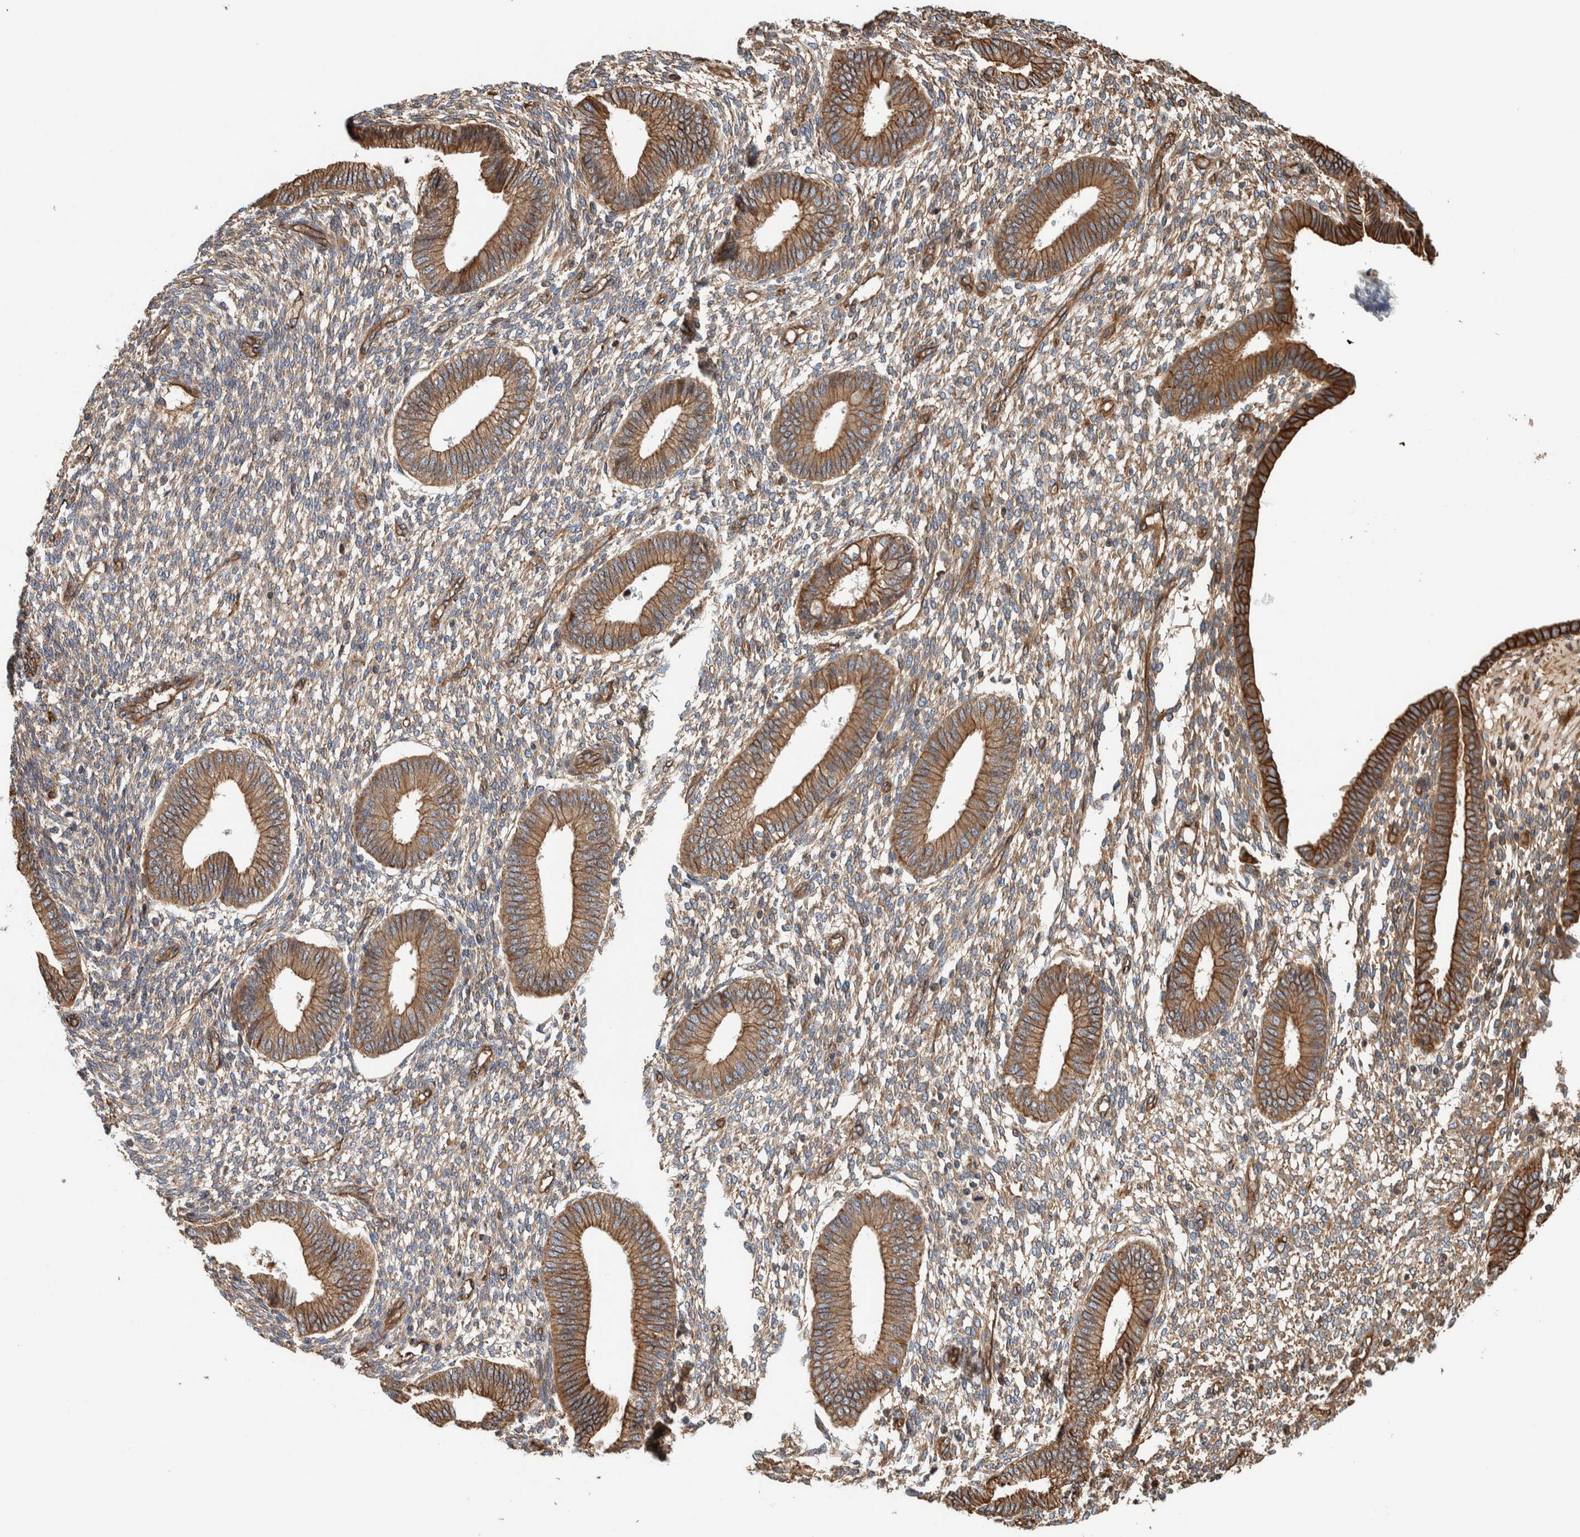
{"staining": {"intensity": "negative", "quantity": "none", "location": "none"}, "tissue": "endometrium", "cell_type": "Cells in endometrial stroma", "image_type": "normal", "snomed": [{"axis": "morphology", "description": "Normal tissue, NOS"}, {"axis": "topography", "description": "Endometrium"}], "caption": "This photomicrograph is of benign endometrium stained with immunohistochemistry (IHC) to label a protein in brown with the nuclei are counter-stained blue. There is no staining in cells in endometrial stroma. (DAB IHC, high magnification).", "gene": "PKD1L1", "patient": {"sex": "female", "age": 46}}